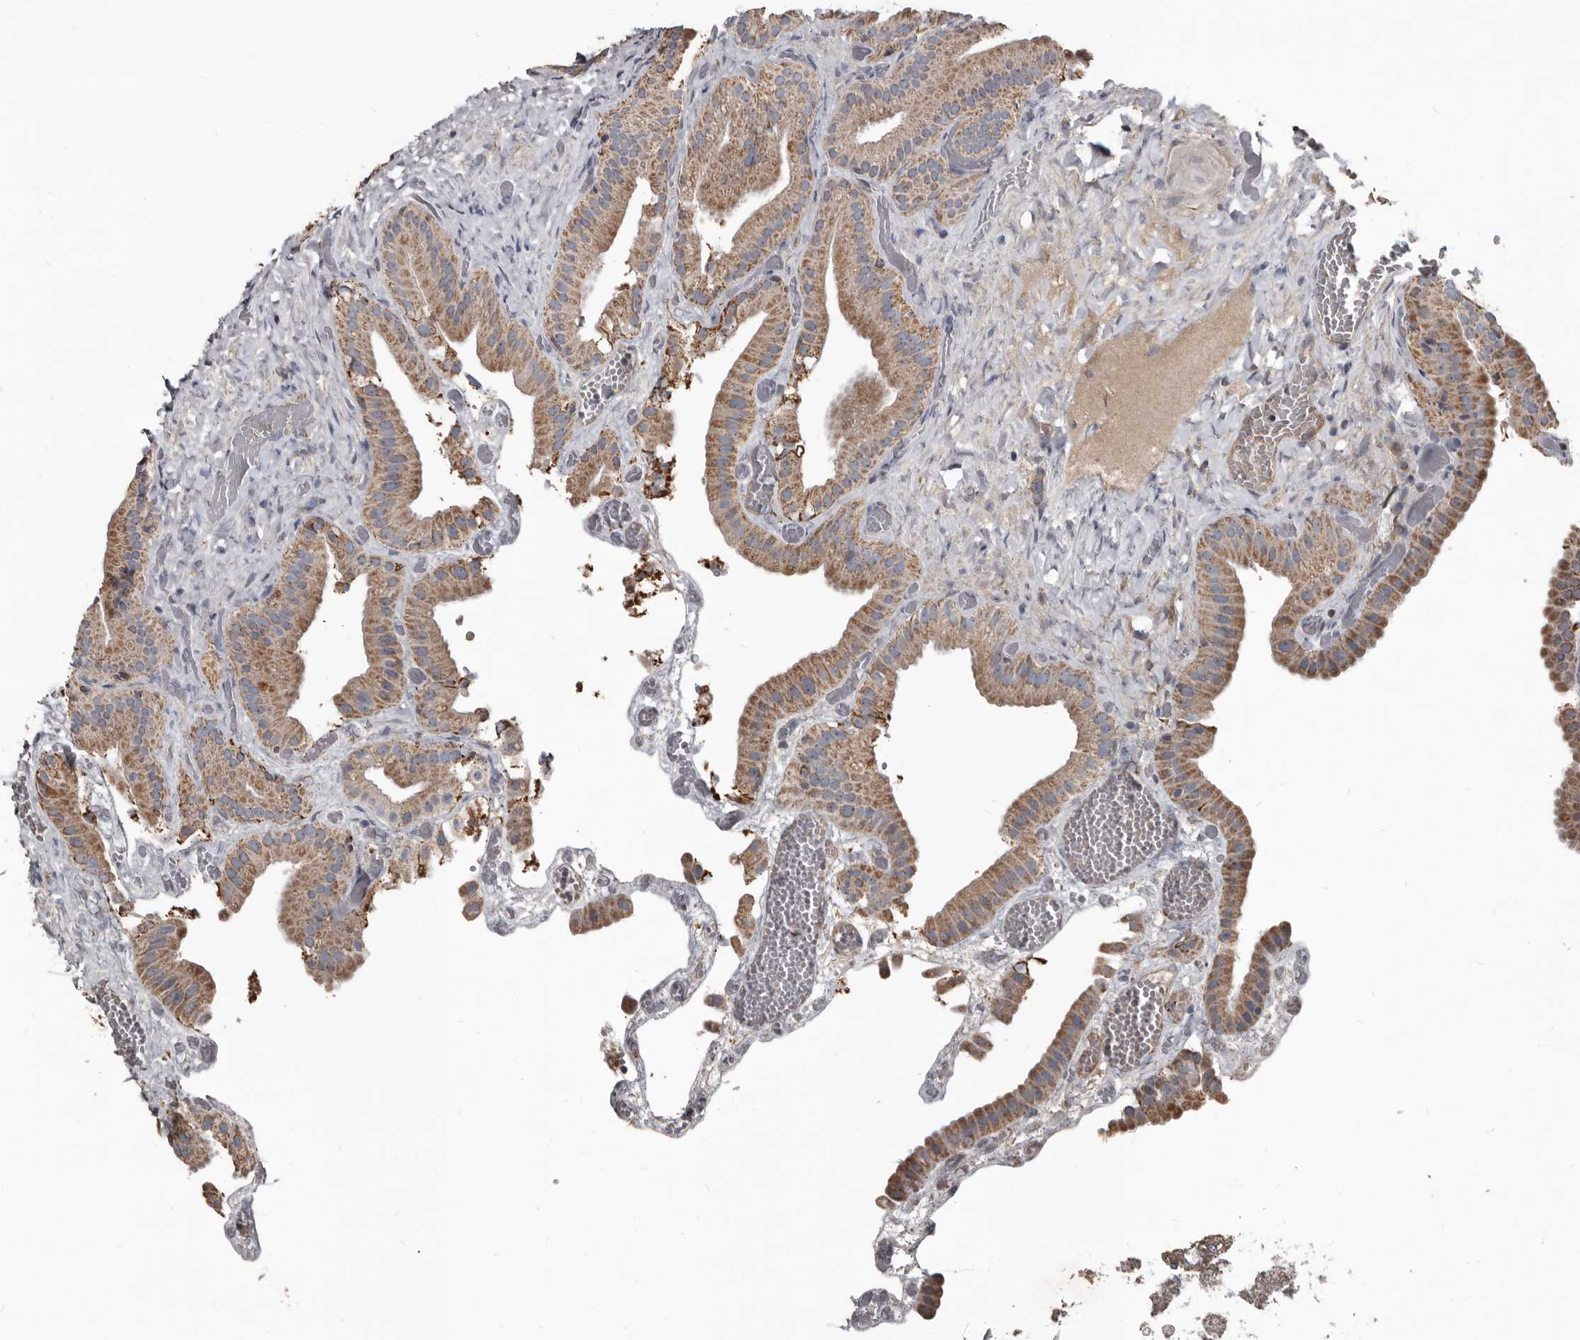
{"staining": {"intensity": "moderate", "quantity": ">75%", "location": "cytoplasmic/membranous"}, "tissue": "gallbladder", "cell_type": "Glandular cells", "image_type": "normal", "snomed": [{"axis": "morphology", "description": "Normal tissue, NOS"}, {"axis": "topography", "description": "Gallbladder"}], "caption": "Immunohistochemical staining of unremarkable human gallbladder shows moderate cytoplasmic/membranous protein positivity in approximately >75% of glandular cells. (IHC, brightfield microscopy, high magnification).", "gene": "GREB1", "patient": {"sex": "female", "age": 64}}